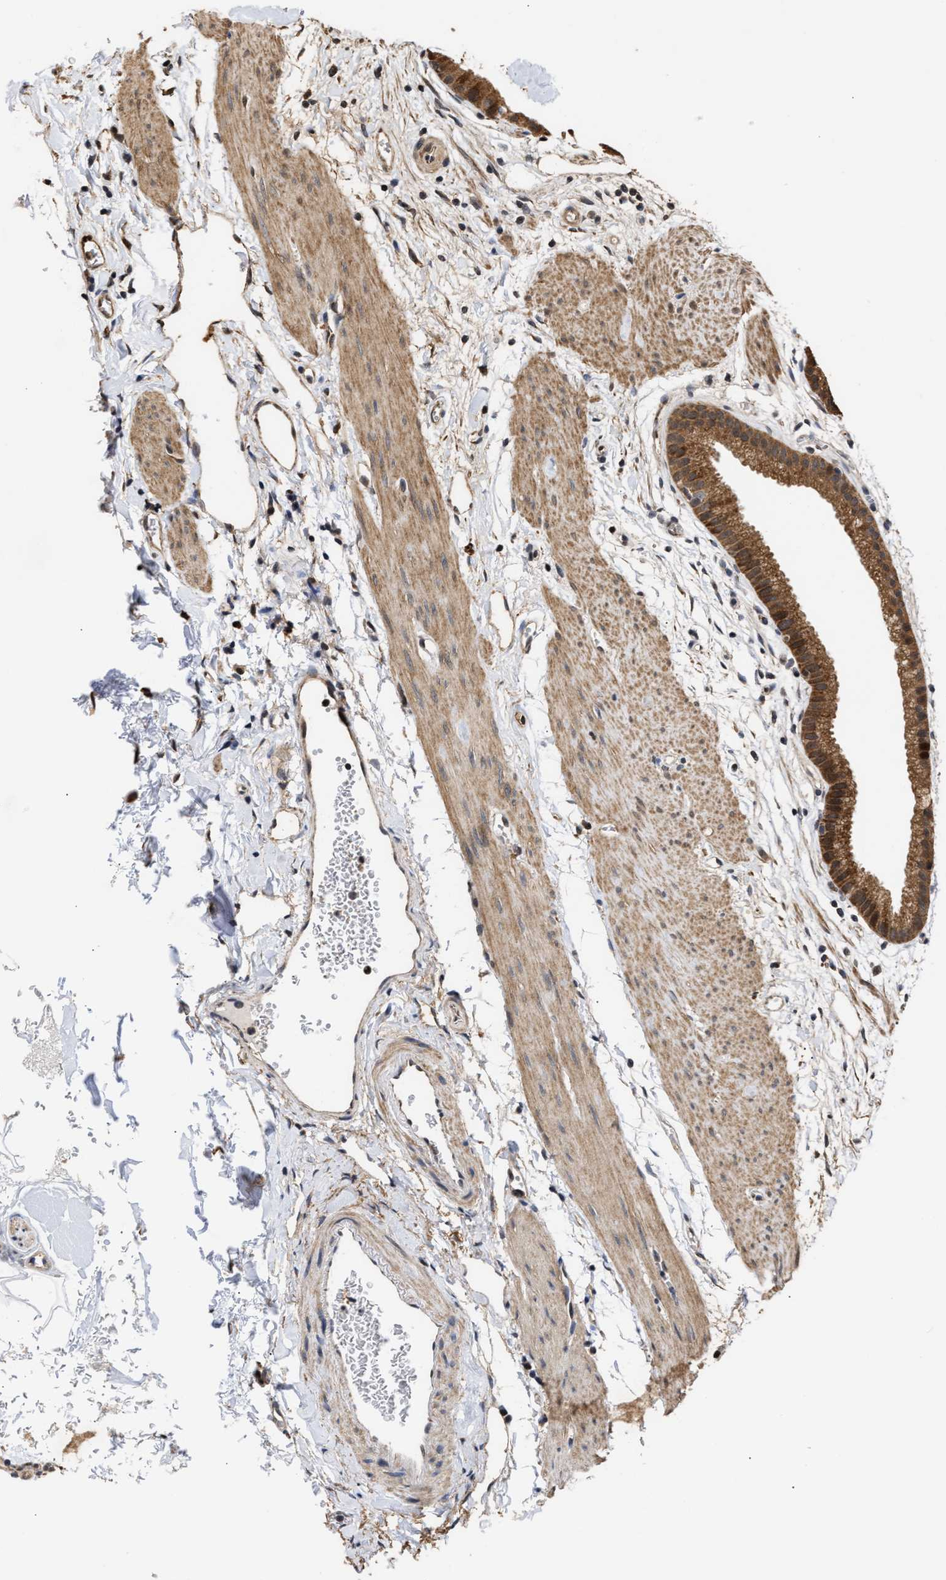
{"staining": {"intensity": "strong", "quantity": ">75%", "location": "cytoplasmic/membranous,nuclear"}, "tissue": "gallbladder", "cell_type": "Glandular cells", "image_type": "normal", "snomed": [{"axis": "morphology", "description": "Normal tissue, NOS"}, {"axis": "topography", "description": "Gallbladder"}], "caption": "High-power microscopy captured an immunohistochemistry micrograph of normal gallbladder, revealing strong cytoplasmic/membranous,nuclear positivity in about >75% of glandular cells. Using DAB (brown) and hematoxylin (blue) stains, captured at high magnification using brightfield microscopy.", "gene": "GOSR1", "patient": {"sex": "female", "age": 64}}